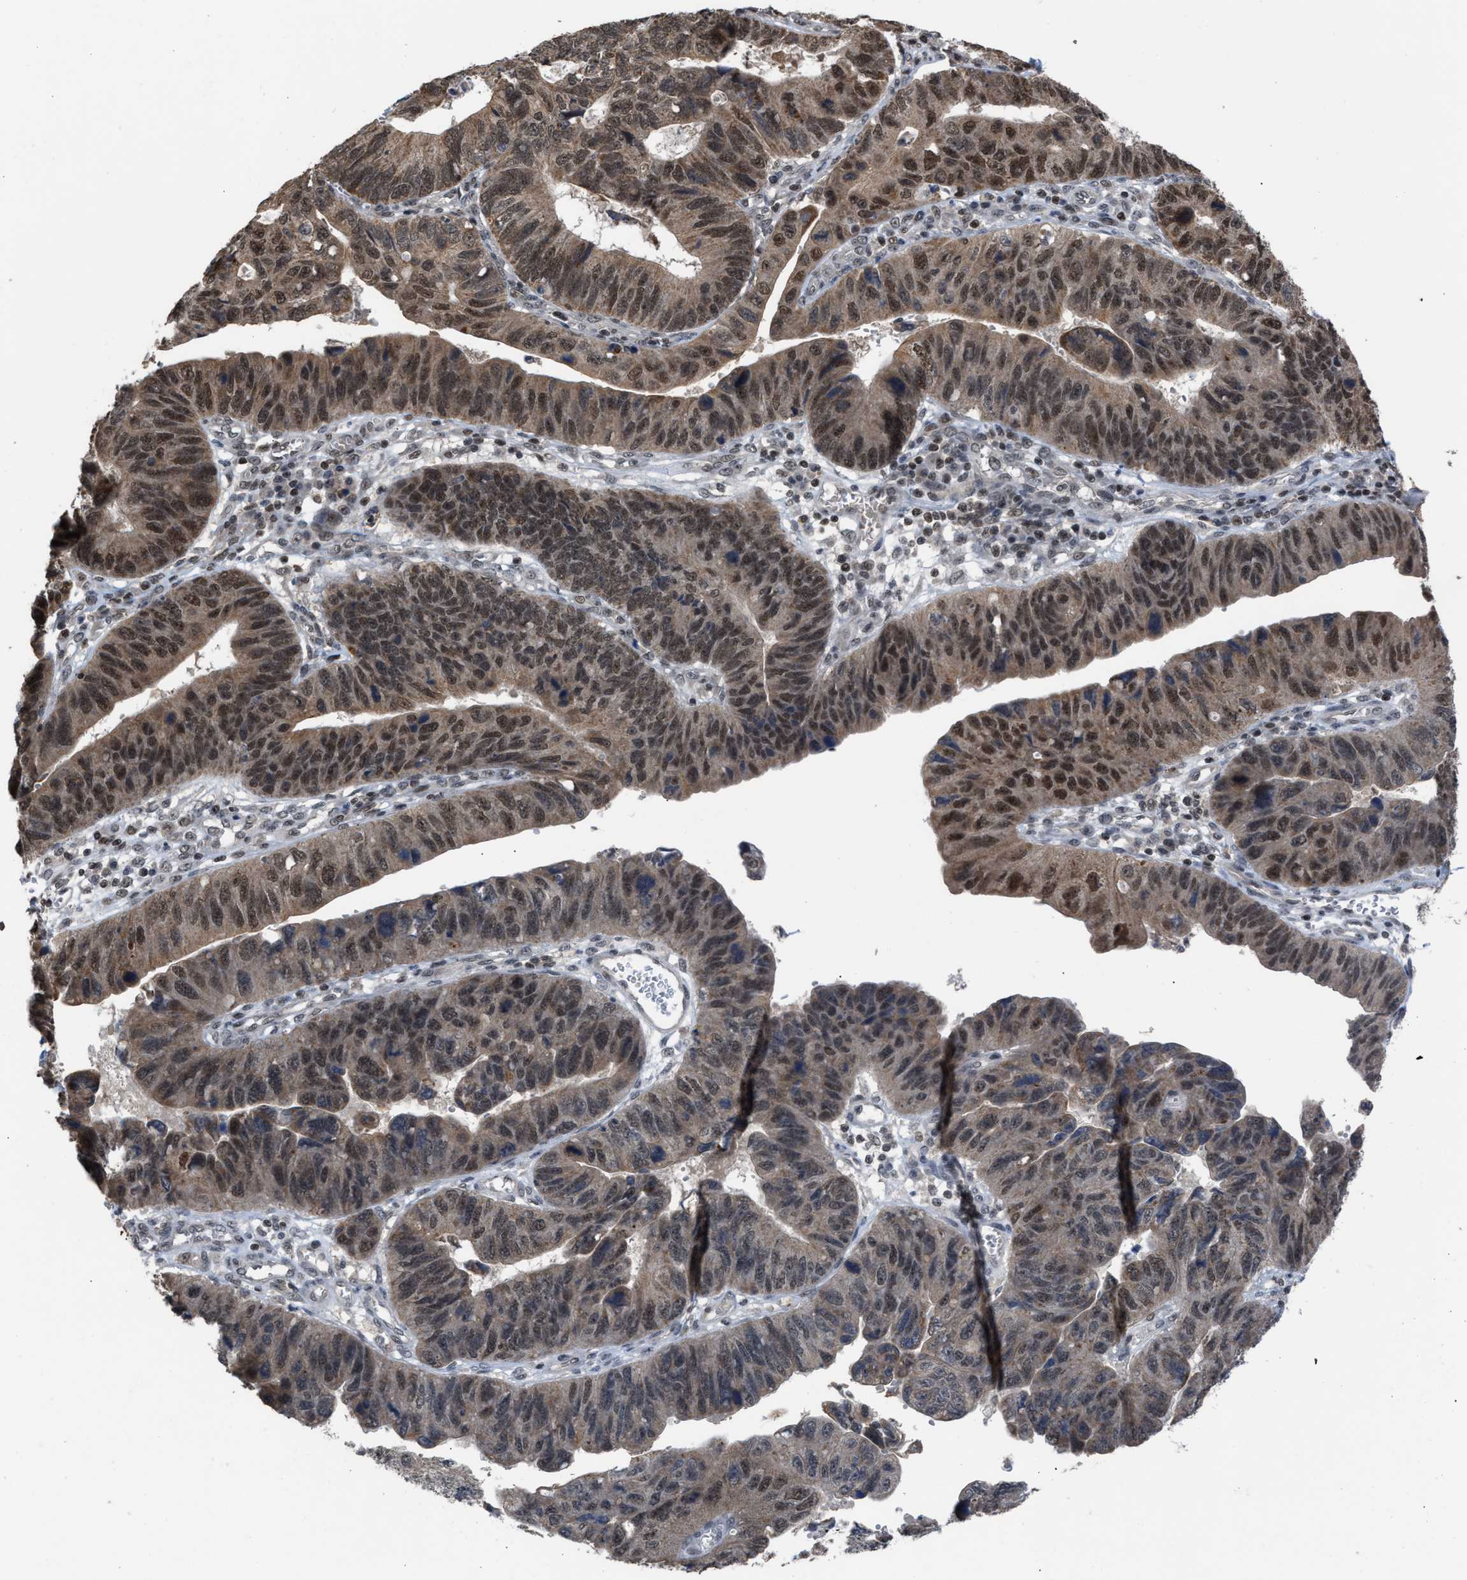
{"staining": {"intensity": "moderate", "quantity": "25%-75%", "location": "cytoplasmic/membranous,nuclear"}, "tissue": "stomach cancer", "cell_type": "Tumor cells", "image_type": "cancer", "snomed": [{"axis": "morphology", "description": "Adenocarcinoma, NOS"}, {"axis": "topography", "description": "Stomach"}], "caption": "Immunohistochemistry (IHC) photomicrograph of human adenocarcinoma (stomach) stained for a protein (brown), which shows medium levels of moderate cytoplasmic/membranous and nuclear staining in approximately 25%-75% of tumor cells.", "gene": "C9orf78", "patient": {"sex": "male", "age": 59}}